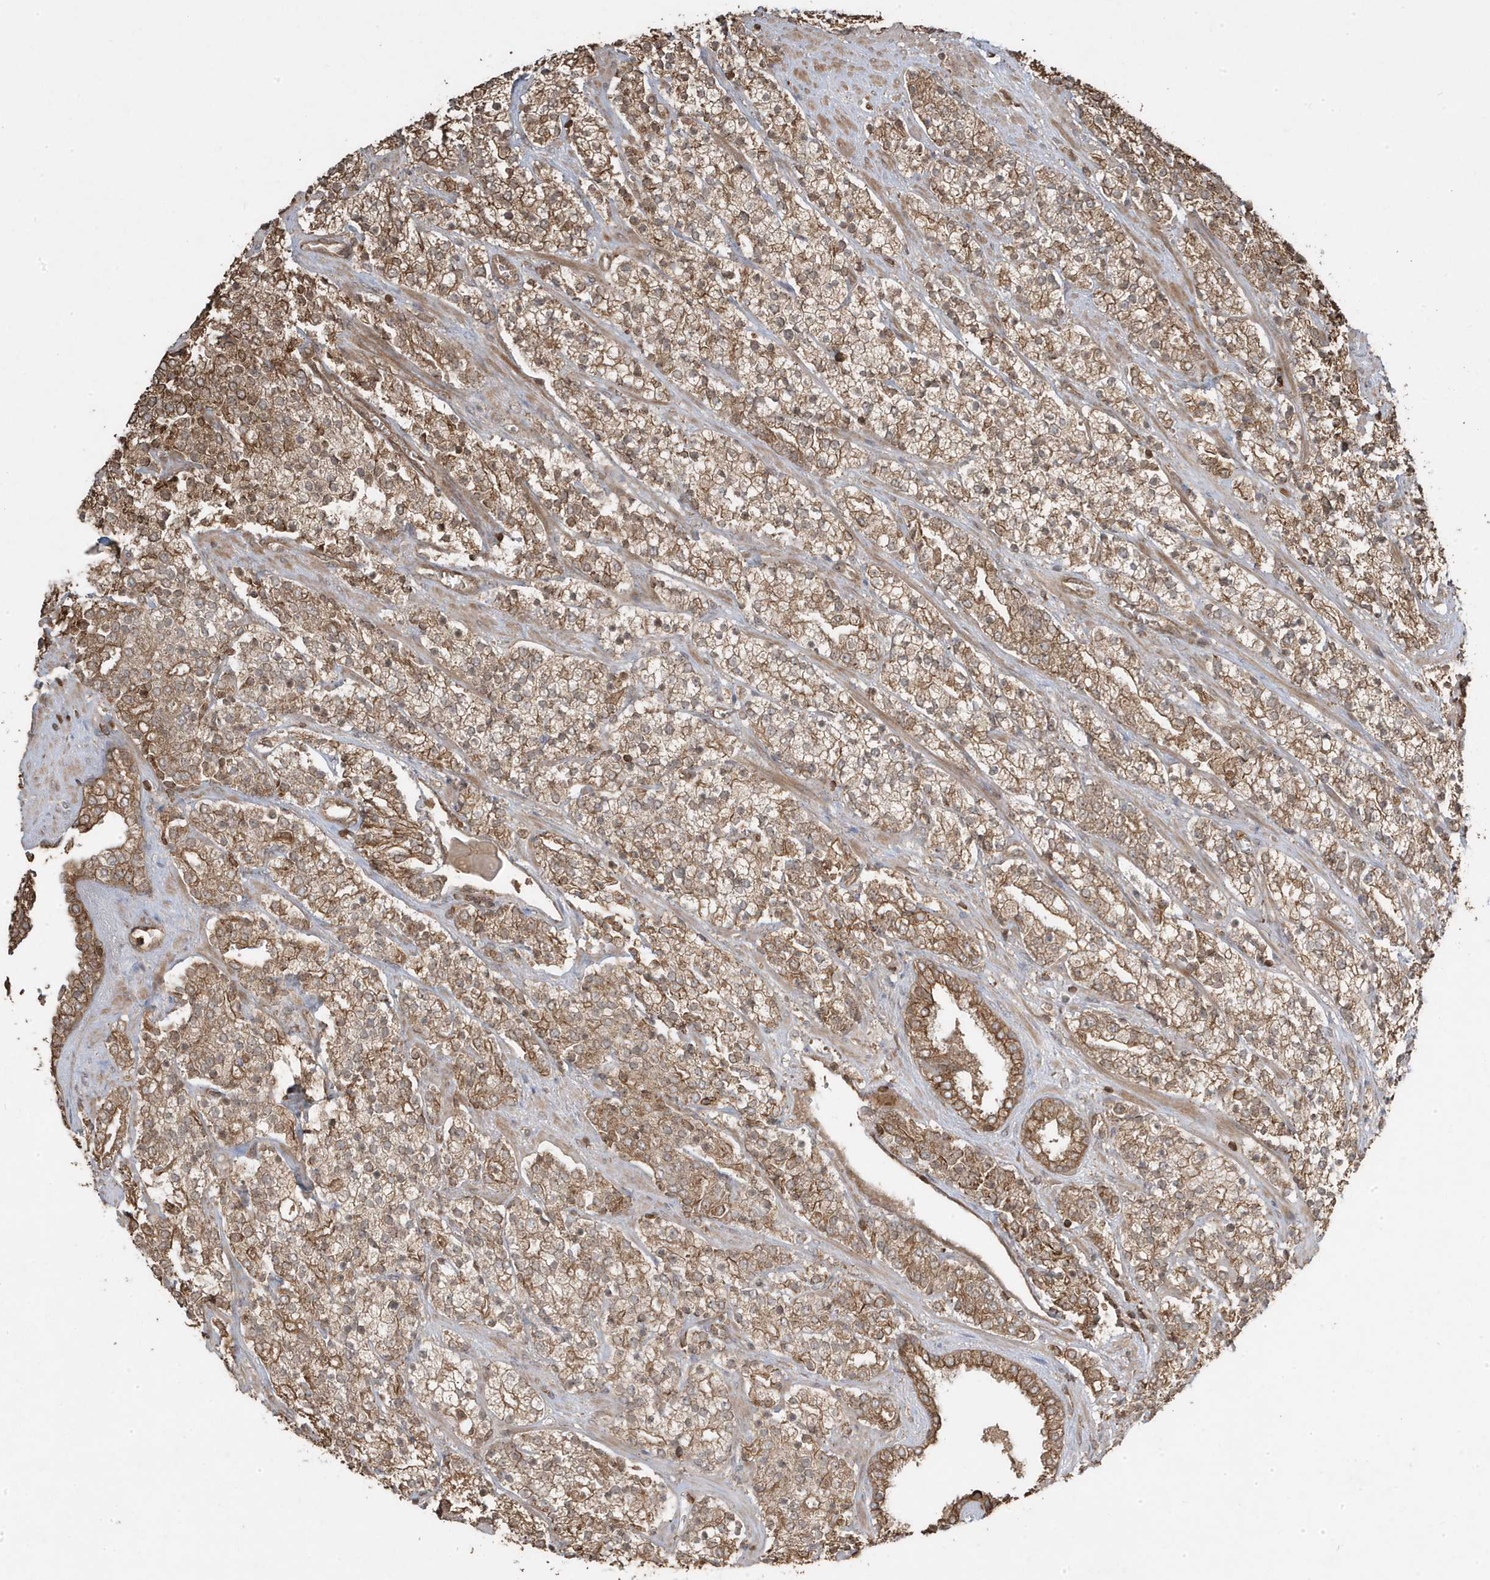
{"staining": {"intensity": "moderate", "quantity": ">75%", "location": "cytoplasmic/membranous"}, "tissue": "prostate cancer", "cell_type": "Tumor cells", "image_type": "cancer", "snomed": [{"axis": "morphology", "description": "Adenocarcinoma, High grade"}, {"axis": "topography", "description": "Prostate"}], "caption": "Prostate cancer (adenocarcinoma (high-grade)) stained for a protein exhibits moderate cytoplasmic/membranous positivity in tumor cells.", "gene": "ASAP1", "patient": {"sex": "male", "age": 71}}